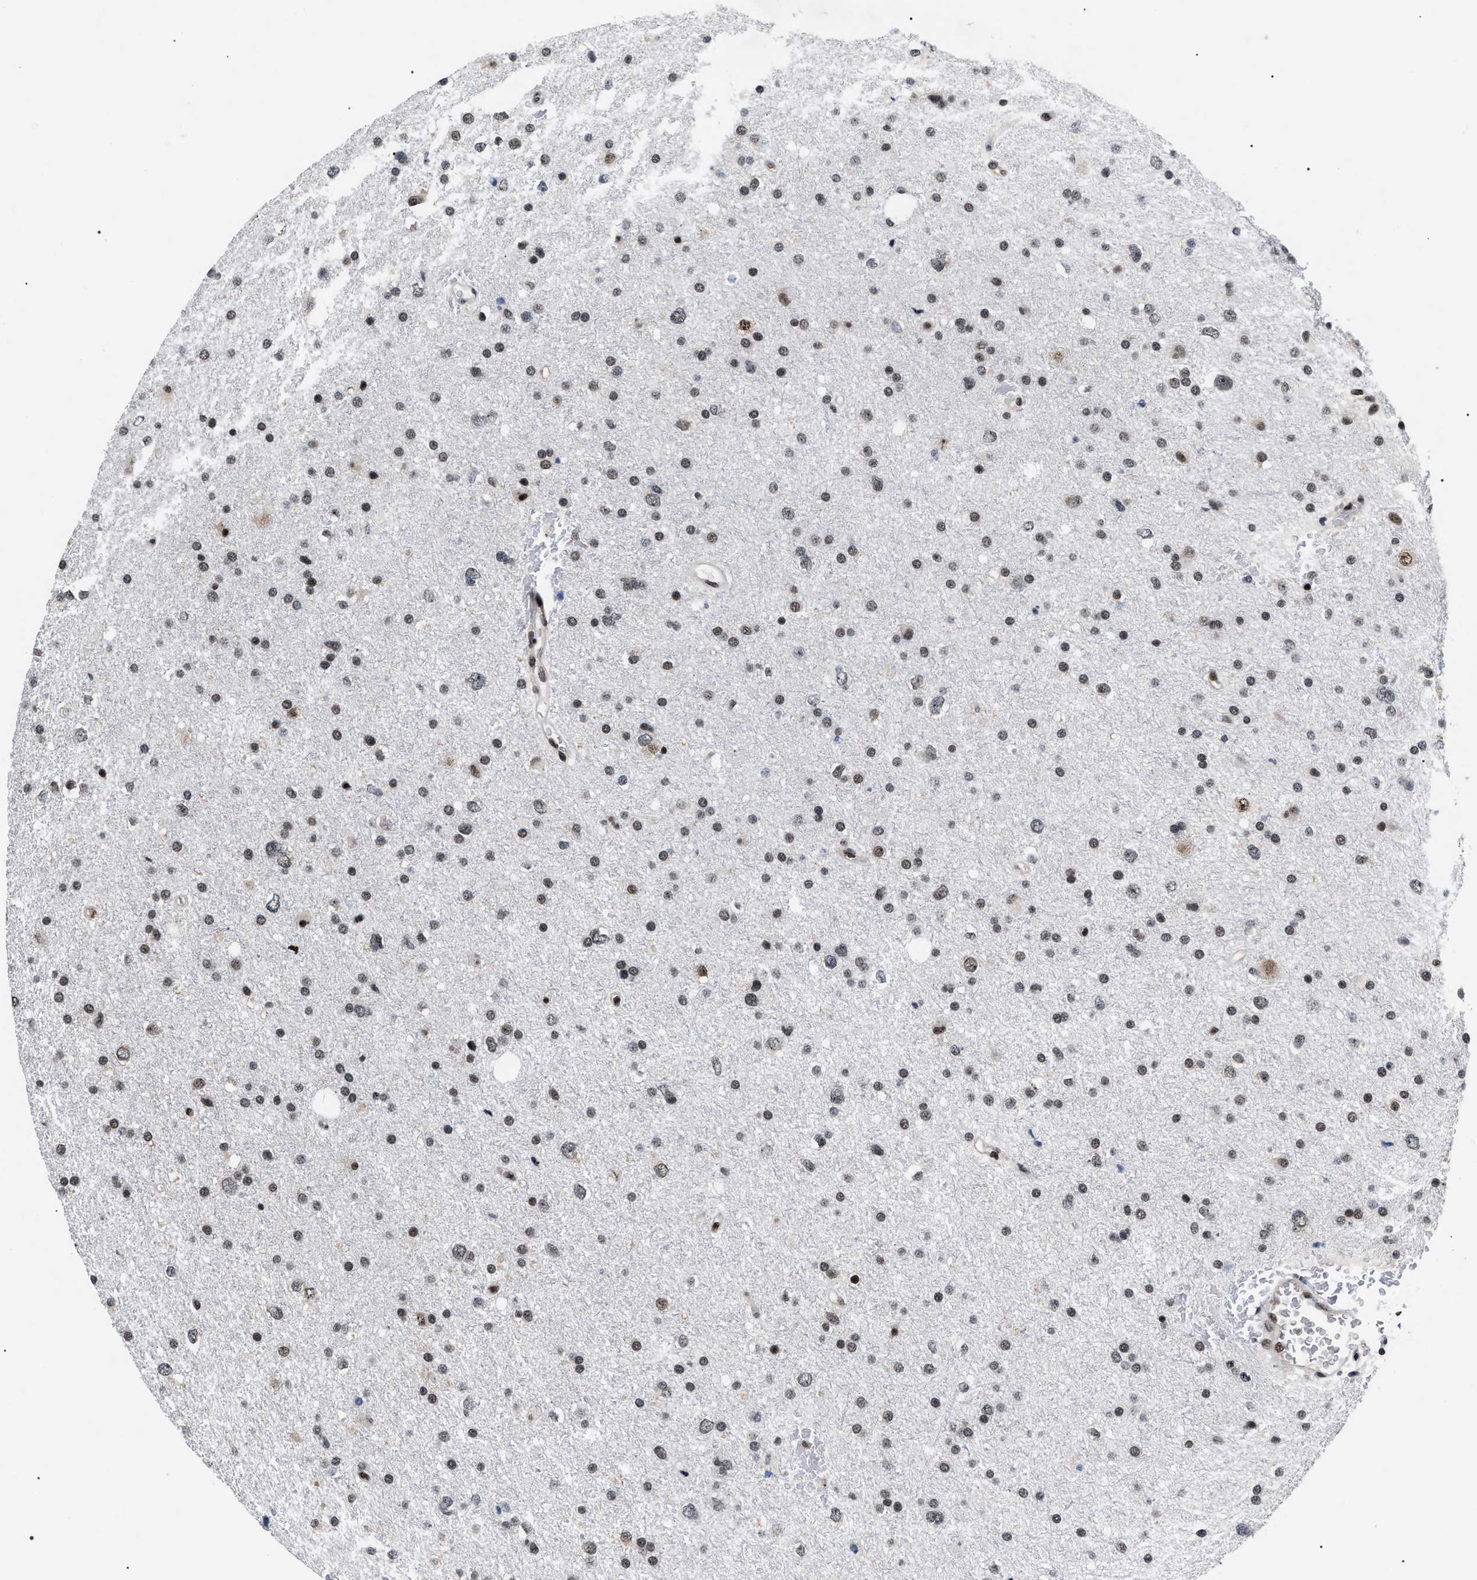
{"staining": {"intensity": "weak", "quantity": ">75%", "location": "nuclear"}, "tissue": "glioma", "cell_type": "Tumor cells", "image_type": "cancer", "snomed": [{"axis": "morphology", "description": "Glioma, malignant, Low grade"}, {"axis": "topography", "description": "Brain"}], "caption": "Human glioma stained with a protein marker reveals weak staining in tumor cells.", "gene": "RRP1B", "patient": {"sex": "female", "age": 37}}